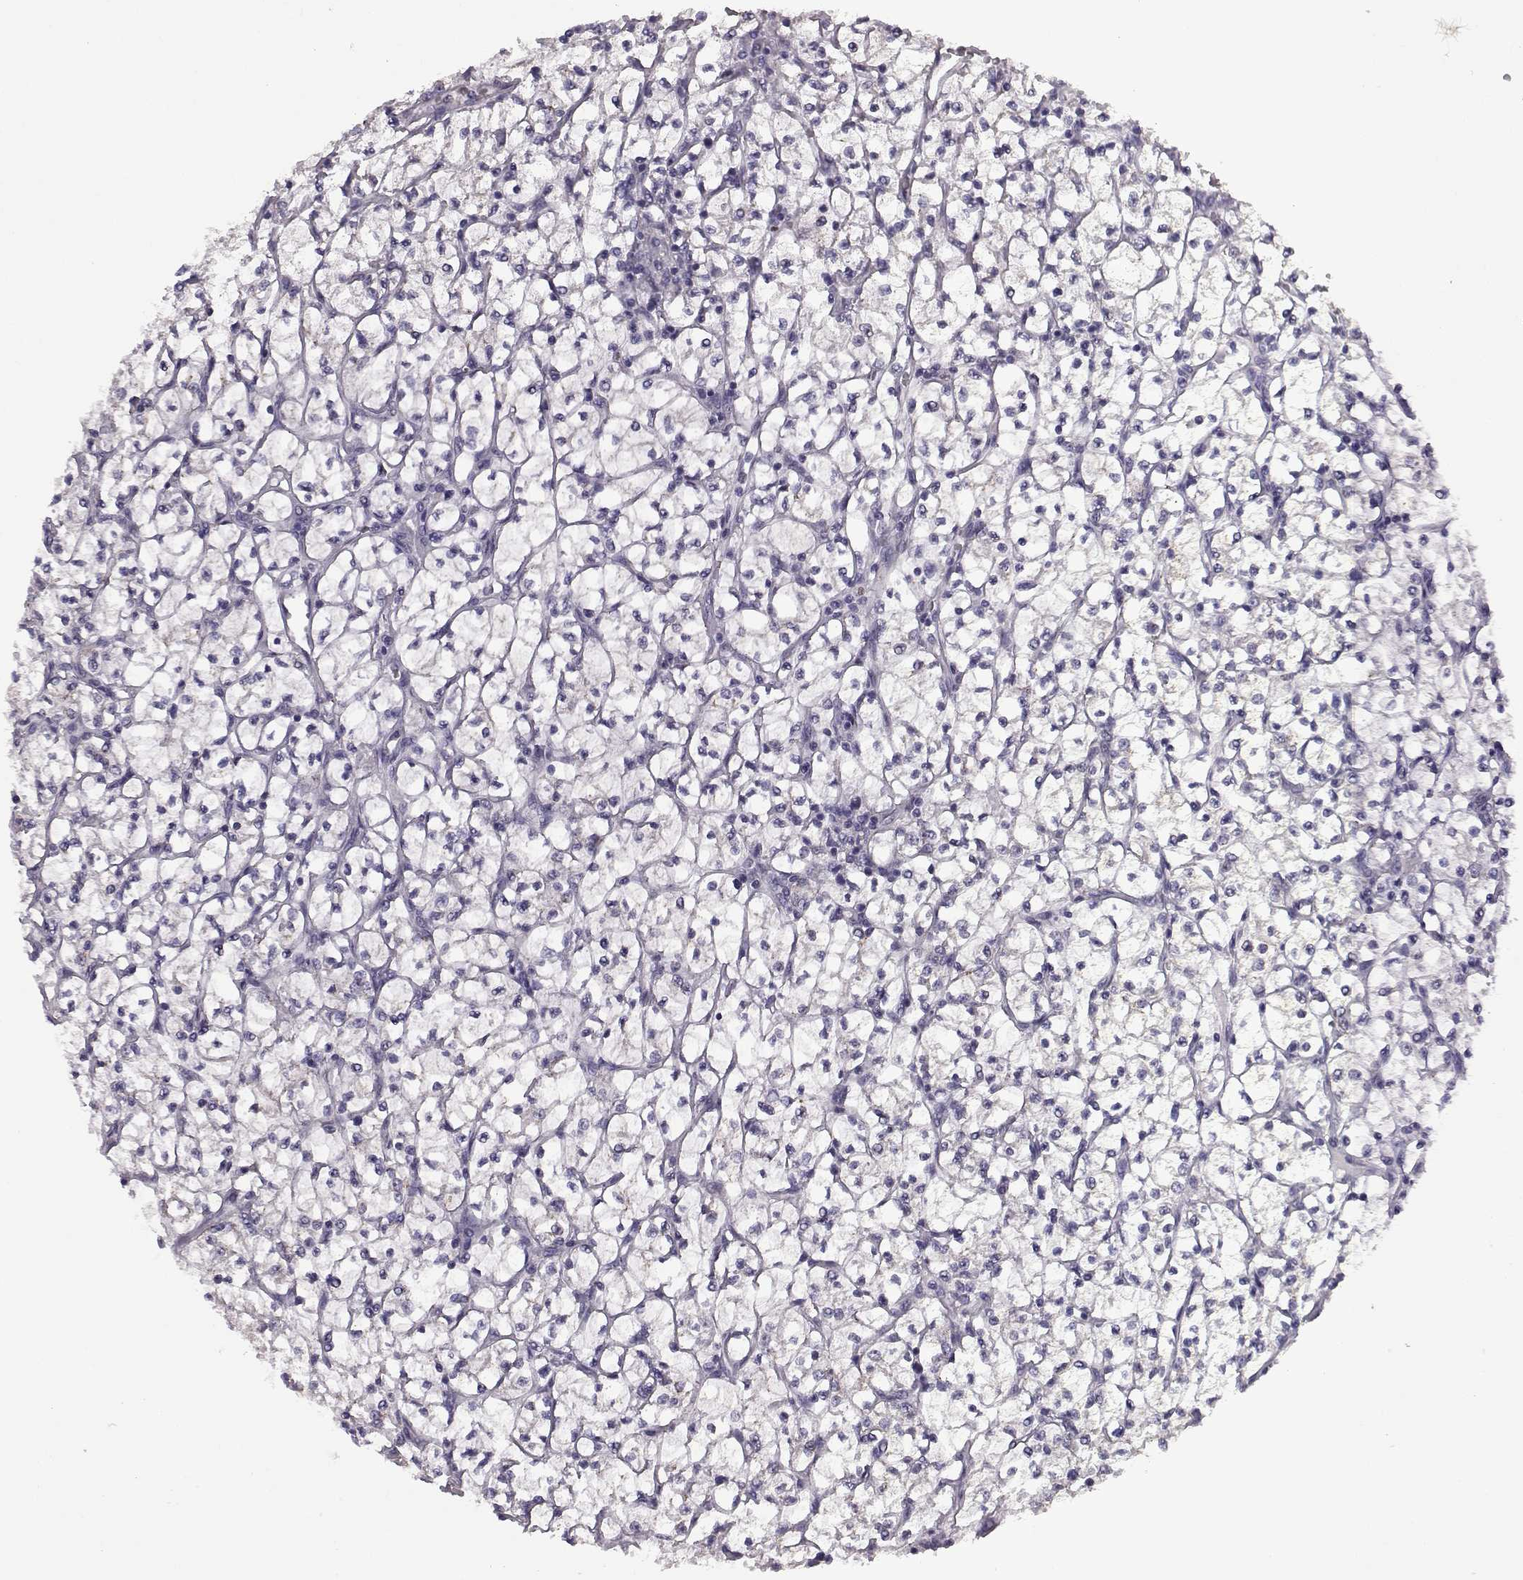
{"staining": {"intensity": "negative", "quantity": "none", "location": "none"}, "tissue": "renal cancer", "cell_type": "Tumor cells", "image_type": "cancer", "snomed": [{"axis": "morphology", "description": "Adenocarcinoma, NOS"}, {"axis": "topography", "description": "Kidney"}], "caption": "Protein analysis of renal cancer (adenocarcinoma) demonstrates no significant staining in tumor cells.", "gene": "PRR9", "patient": {"sex": "female", "age": 64}}